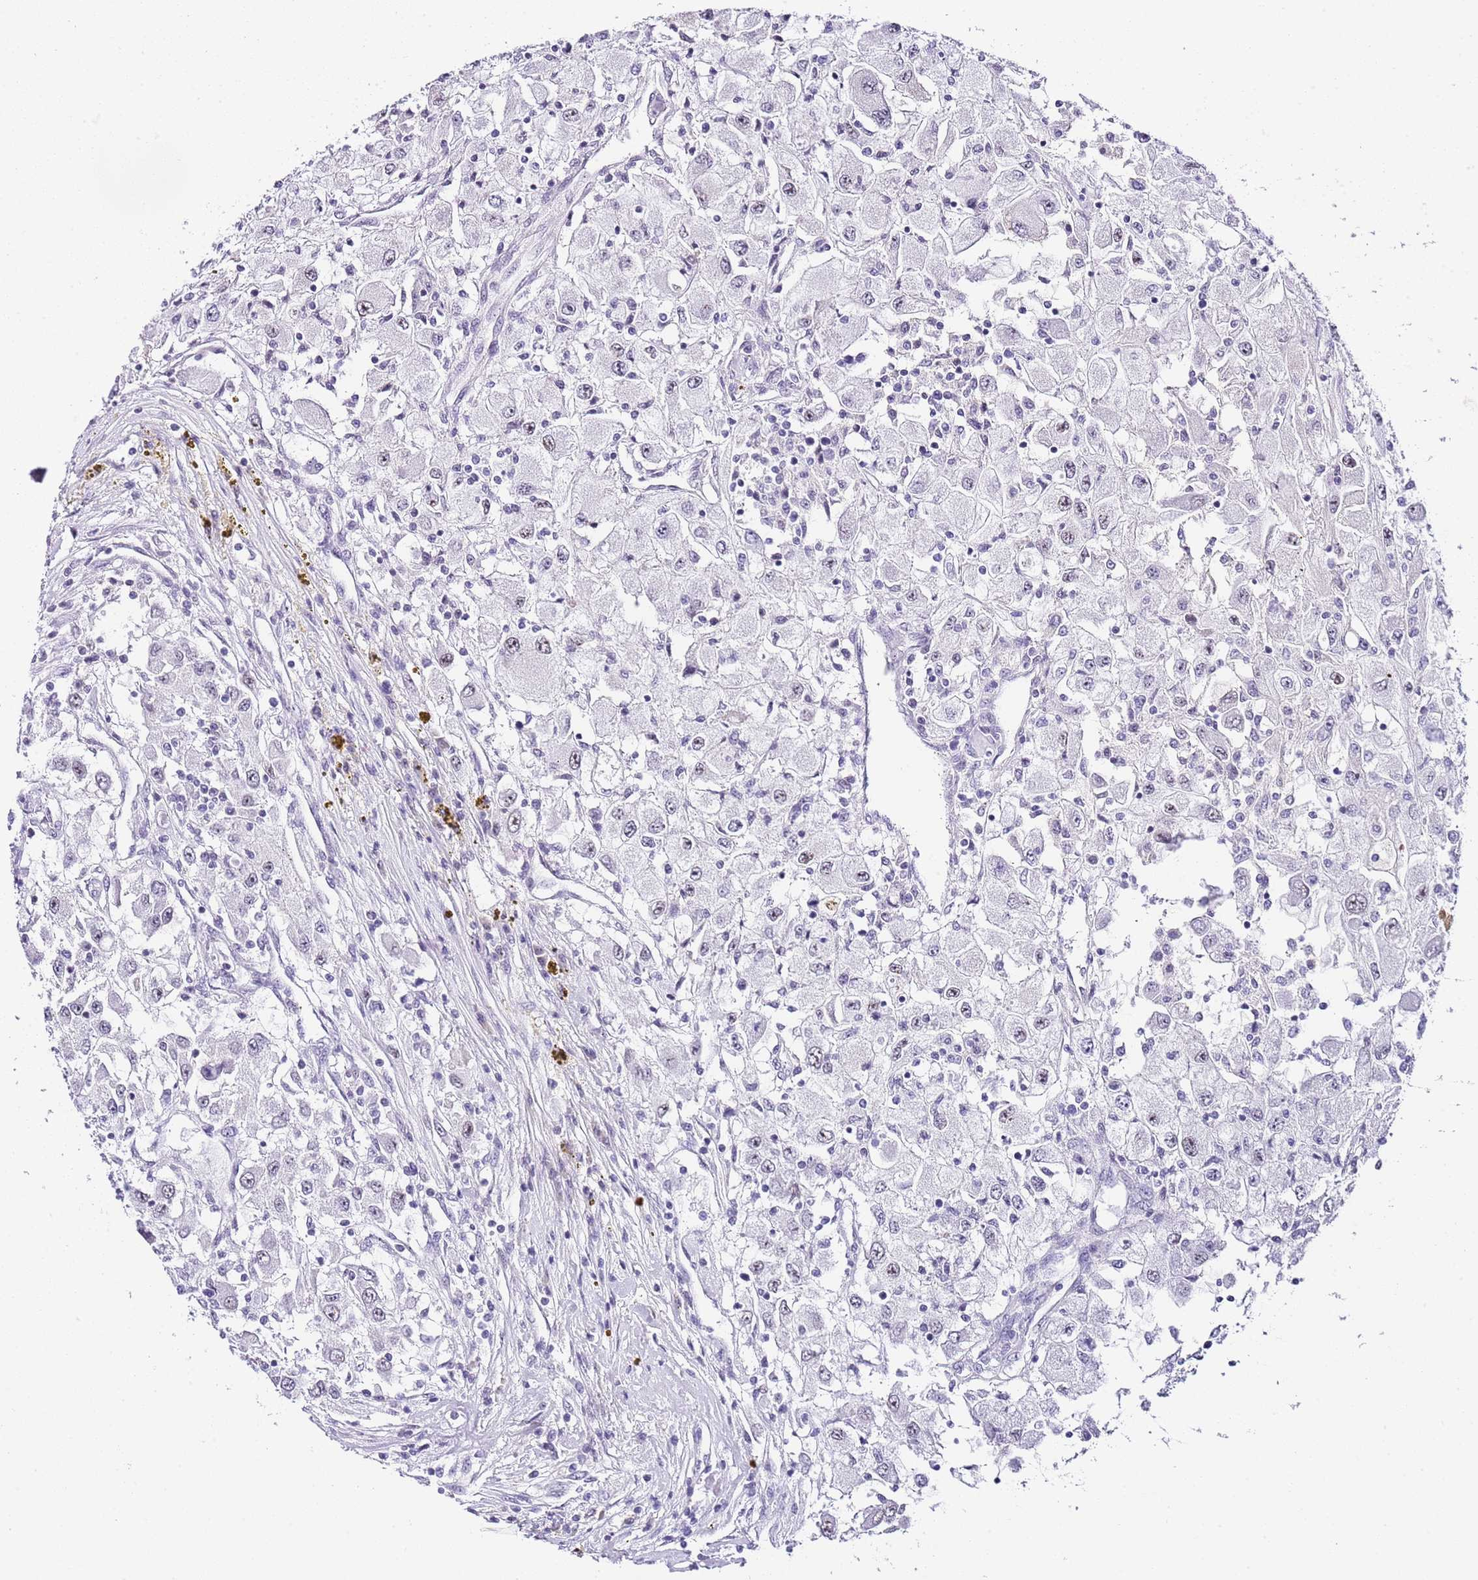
{"staining": {"intensity": "negative", "quantity": "none", "location": "none"}, "tissue": "renal cancer", "cell_type": "Tumor cells", "image_type": "cancer", "snomed": [{"axis": "morphology", "description": "Adenocarcinoma, NOS"}, {"axis": "topography", "description": "Kidney"}], "caption": "DAB immunohistochemical staining of renal cancer reveals no significant staining in tumor cells.", "gene": "NOP56", "patient": {"sex": "female", "age": 67}}